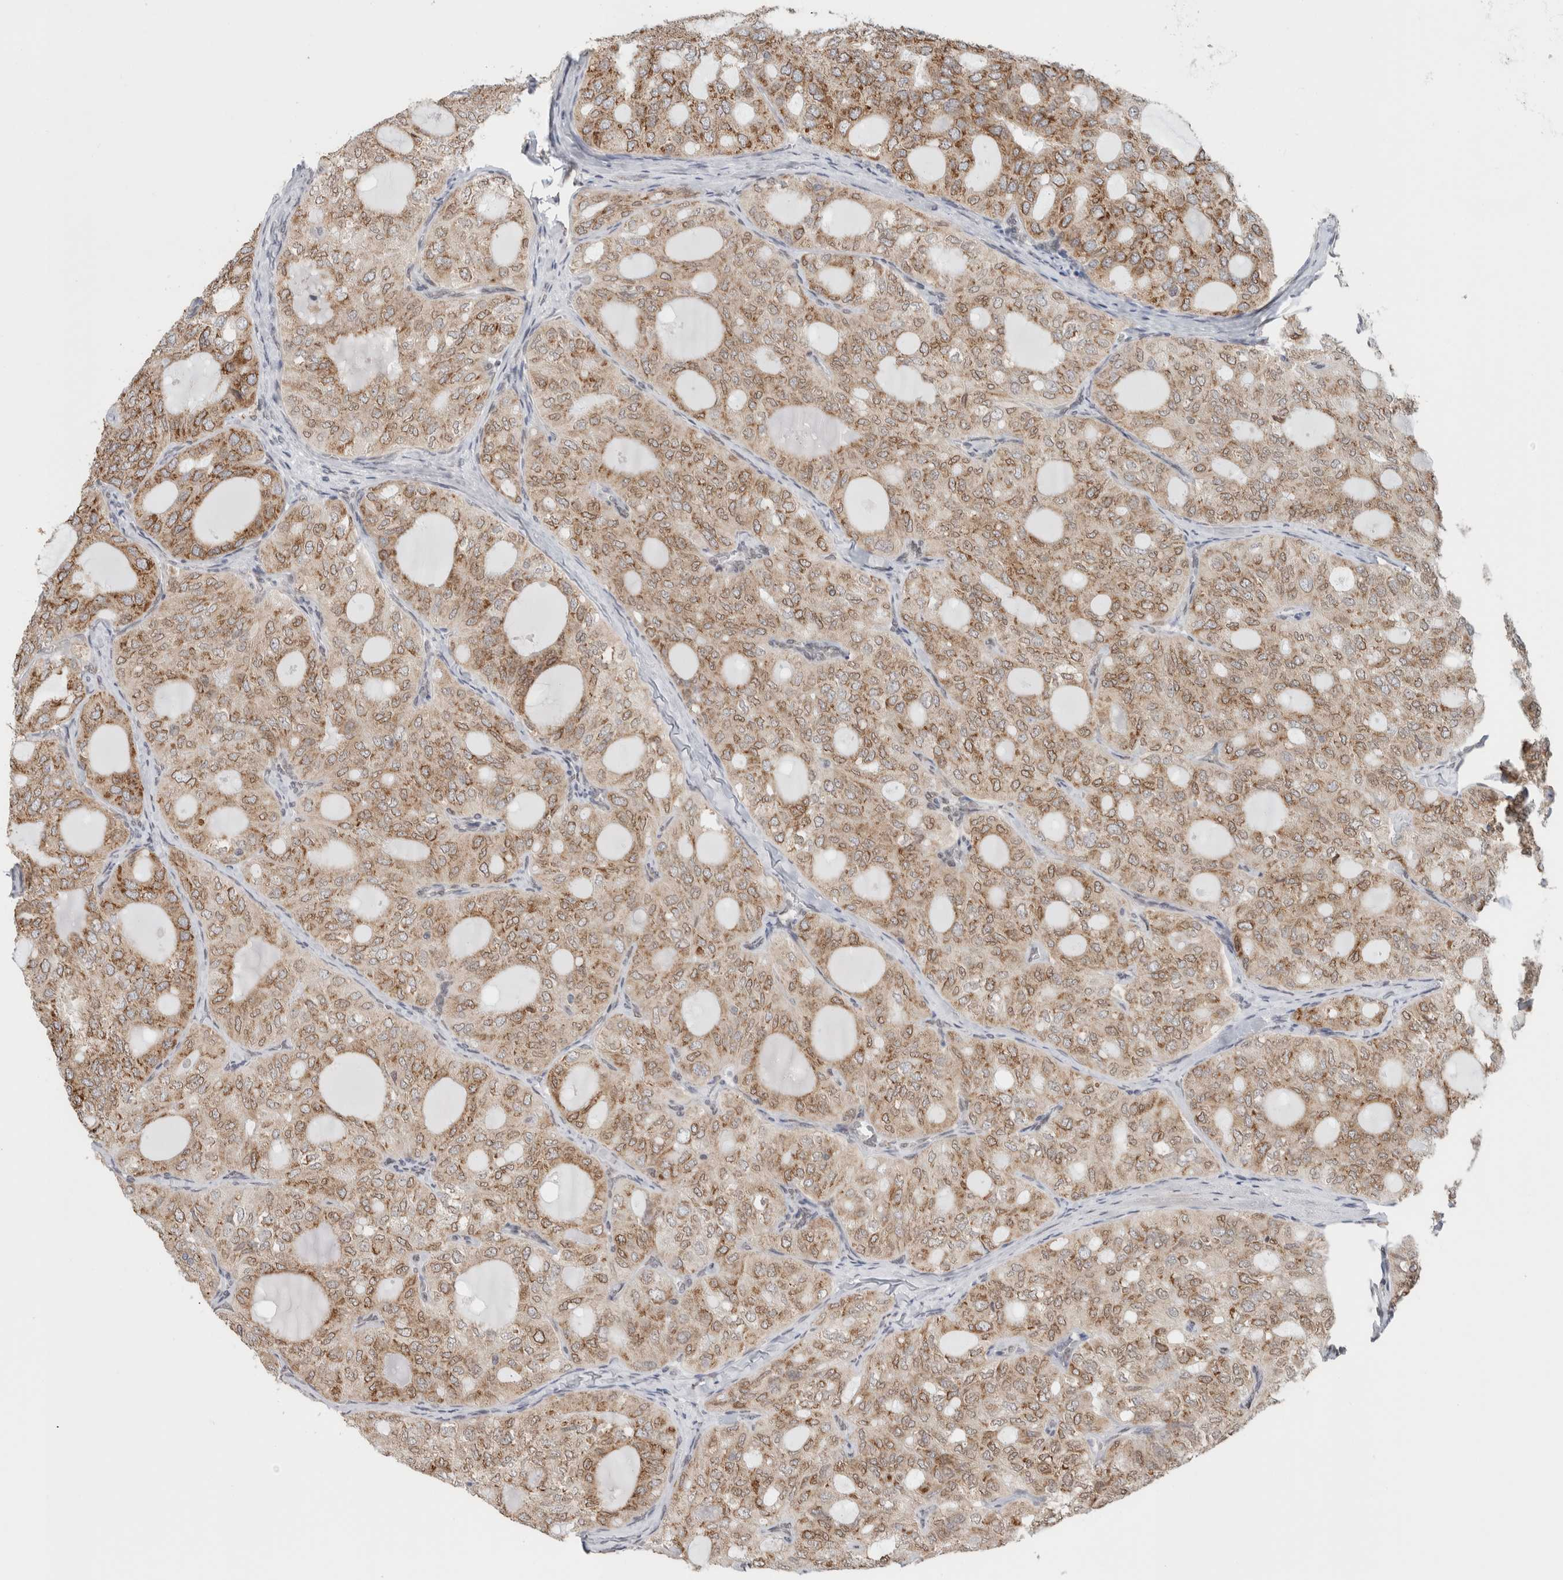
{"staining": {"intensity": "moderate", "quantity": ">75%", "location": "cytoplasmic/membranous,nuclear"}, "tissue": "thyroid cancer", "cell_type": "Tumor cells", "image_type": "cancer", "snomed": [{"axis": "morphology", "description": "Follicular adenoma carcinoma, NOS"}, {"axis": "topography", "description": "Thyroid gland"}], "caption": "Protein analysis of thyroid follicular adenoma carcinoma tissue reveals moderate cytoplasmic/membranous and nuclear expression in approximately >75% of tumor cells.", "gene": "RBMX2", "patient": {"sex": "male", "age": 75}}